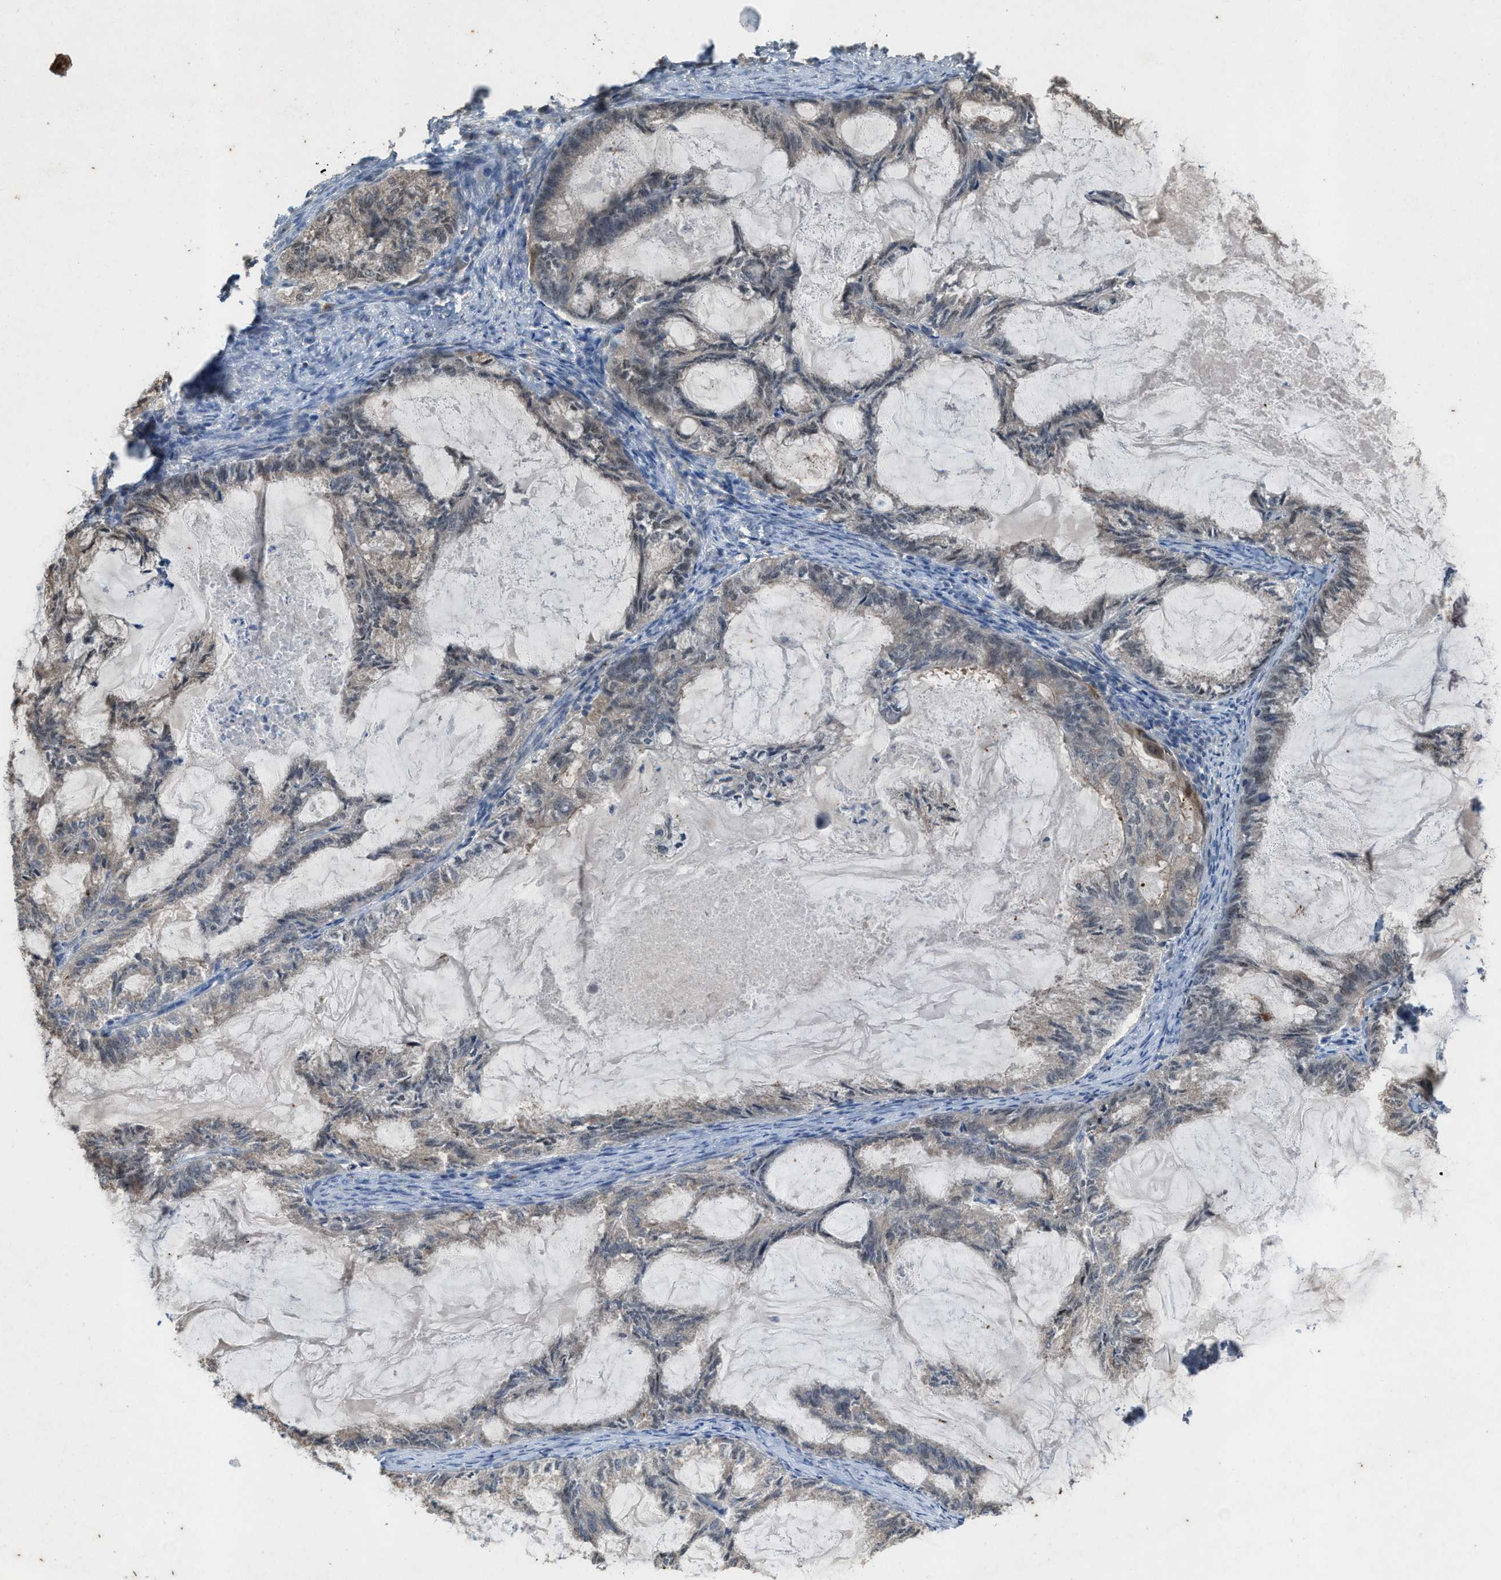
{"staining": {"intensity": "weak", "quantity": "25%-75%", "location": "cytoplasmic/membranous"}, "tissue": "endometrial cancer", "cell_type": "Tumor cells", "image_type": "cancer", "snomed": [{"axis": "morphology", "description": "Adenocarcinoma, NOS"}, {"axis": "topography", "description": "Endometrium"}], "caption": "This micrograph displays immunohistochemistry (IHC) staining of human endometrial adenocarcinoma, with low weak cytoplasmic/membranous staining in about 25%-75% of tumor cells.", "gene": "PLAA", "patient": {"sex": "female", "age": 86}}